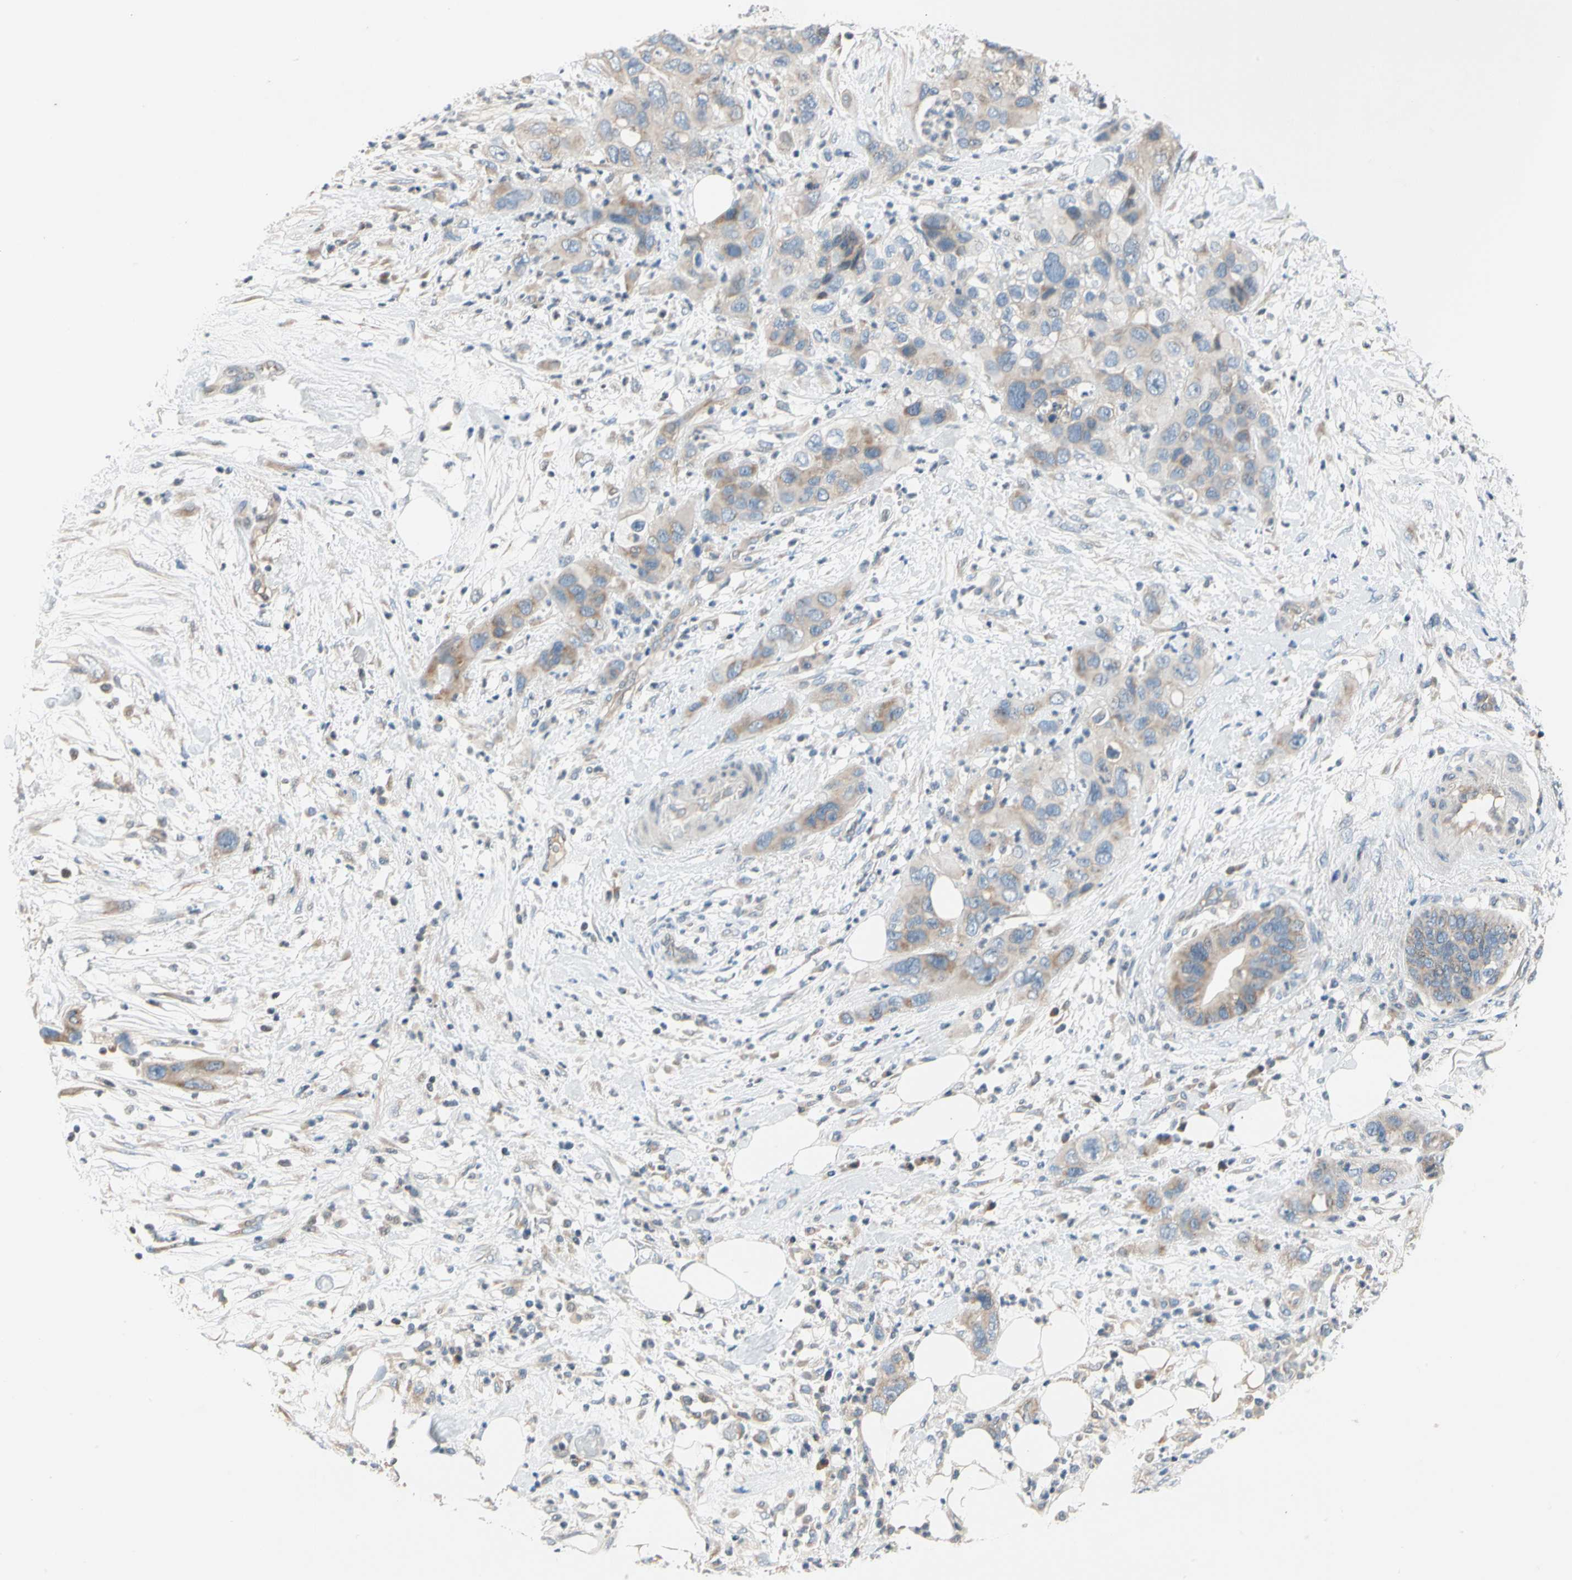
{"staining": {"intensity": "weak", "quantity": ">75%", "location": "cytoplasmic/membranous"}, "tissue": "pancreatic cancer", "cell_type": "Tumor cells", "image_type": "cancer", "snomed": [{"axis": "morphology", "description": "Adenocarcinoma, NOS"}, {"axis": "topography", "description": "Pancreas"}], "caption": "Pancreatic cancer (adenocarcinoma) stained with a protein marker shows weak staining in tumor cells.", "gene": "SOX30", "patient": {"sex": "female", "age": 71}}